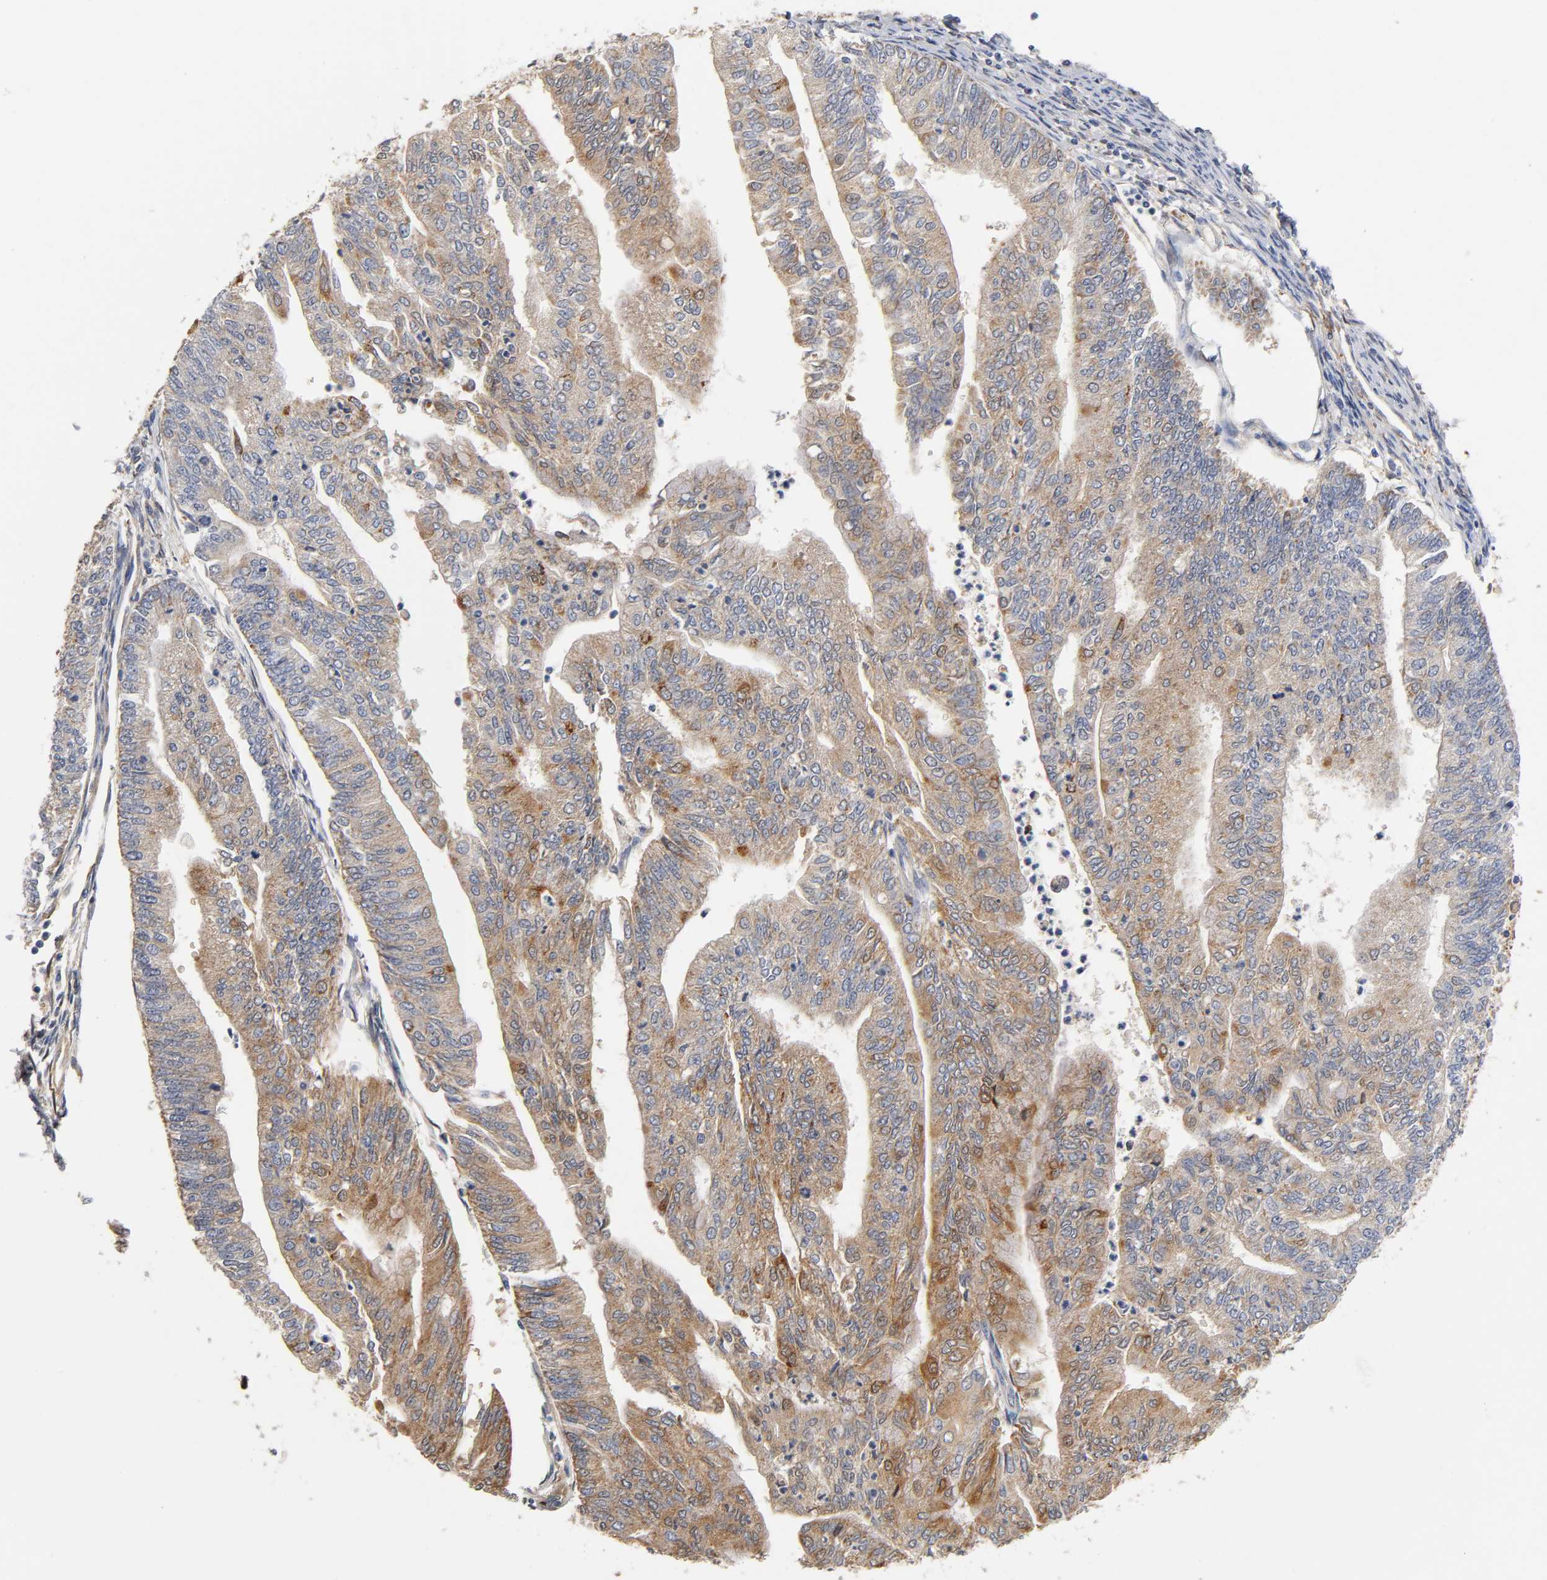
{"staining": {"intensity": "moderate", "quantity": ">75%", "location": "cytoplasmic/membranous,nuclear"}, "tissue": "endometrial cancer", "cell_type": "Tumor cells", "image_type": "cancer", "snomed": [{"axis": "morphology", "description": "Adenocarcinoma, NOS"}, {"axis": "topography", "description": "Endometrium"}], "caption": "Moderate cytoplasmic/membranous and nuclear expression for a protein is appreciated in about >75% of tumor cells of endometrial adenocarcinoma using immunohistochemistry (IHC).", "gene": "ISG15", "patient": {"sex": "female", "age": 59}}